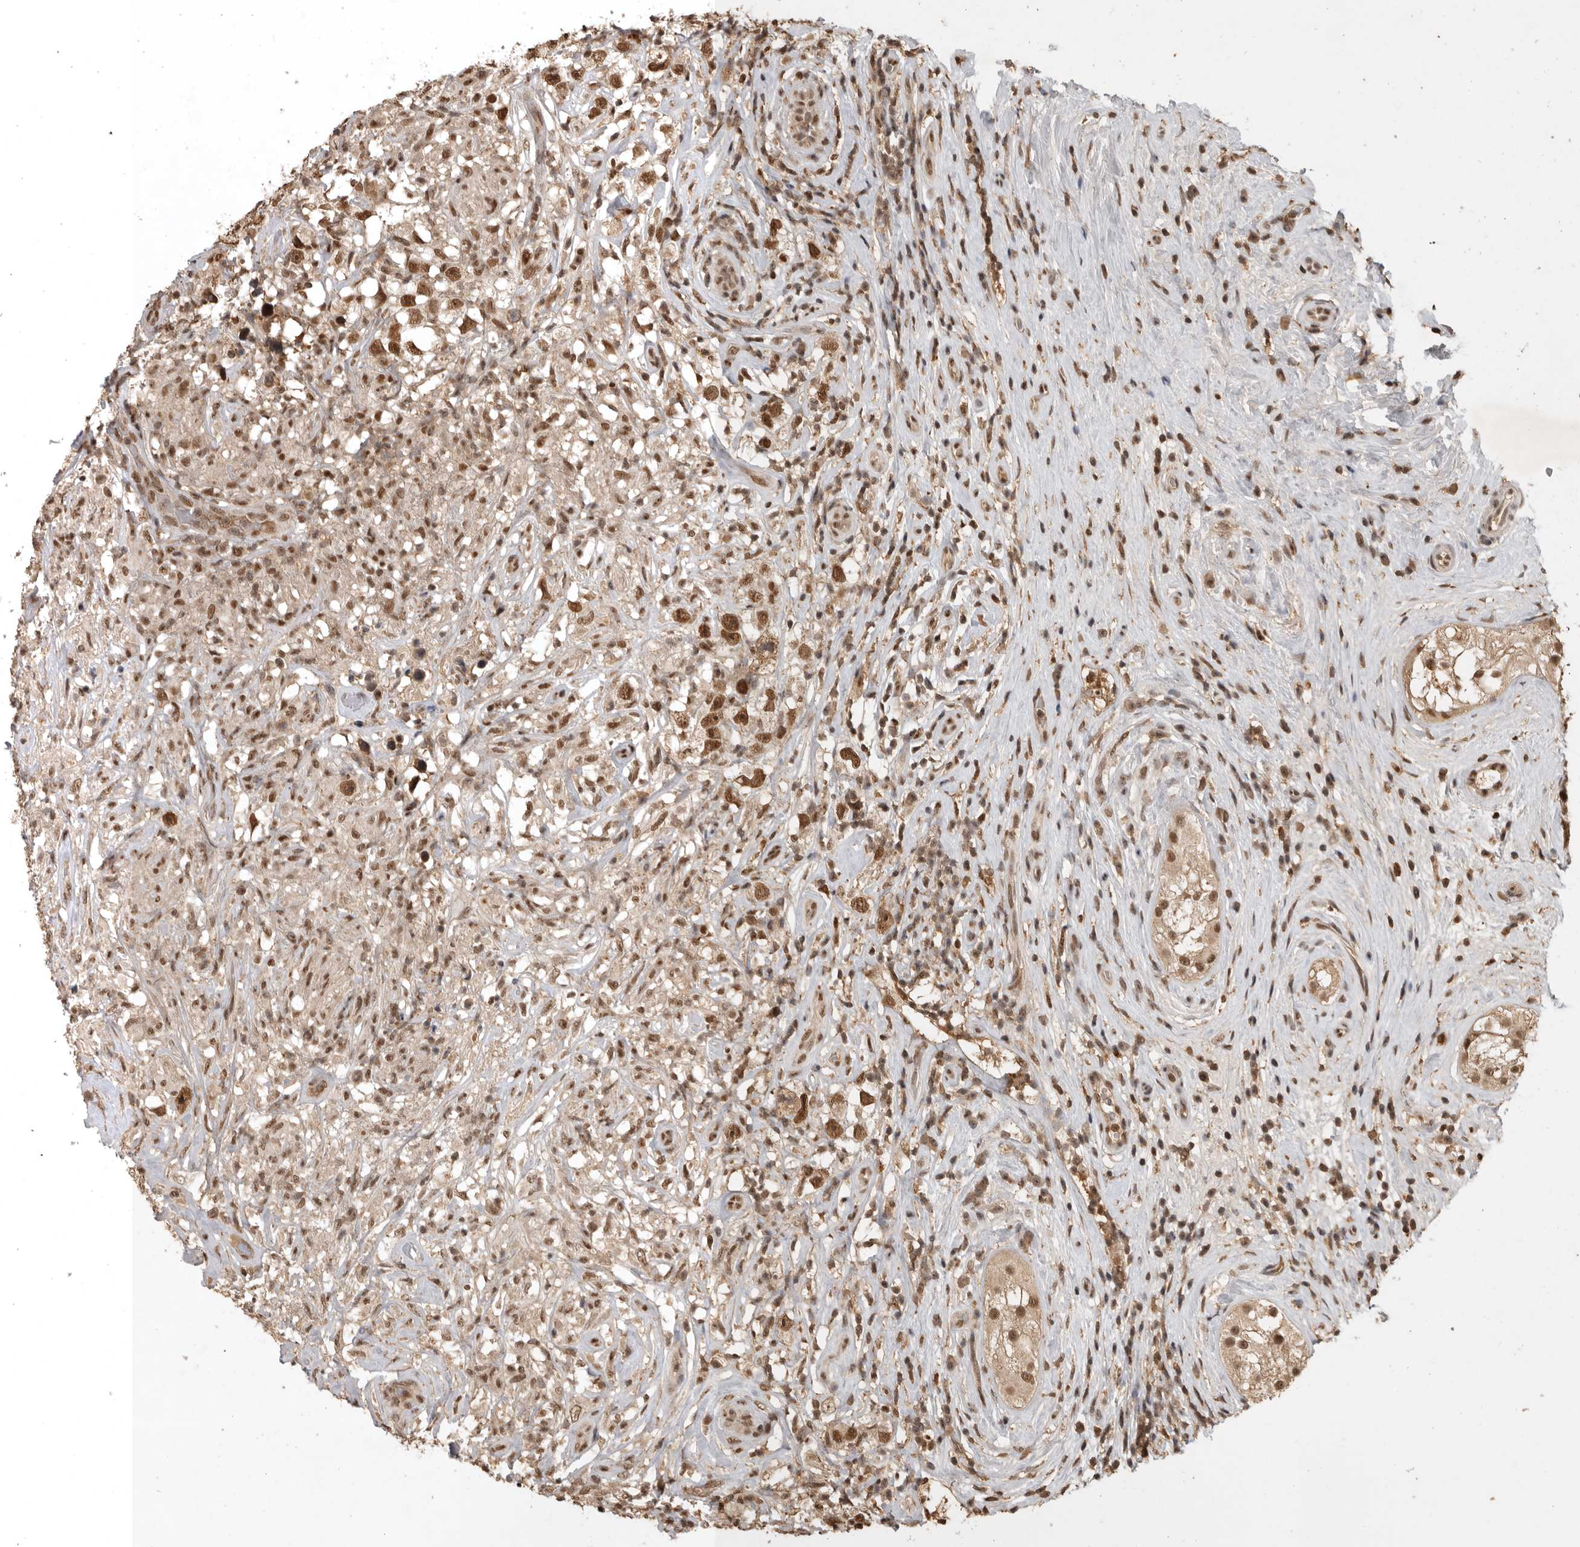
{"staining": {"intensity": "moderate", "quantity": ">75%", "location": "nuclear"}, "tissue": "testis cancer", "cell_type": "Tumor cells", "image_type": "cancer", "snomed": [{"axis": "morphology", "description": "Seminoma, NOS"}, {"axis": "topography", "description": "Testis"}], "caption": "High-magnification brightfield microscopy of testis seminoma stained with DAB (brown) and counterstained with hematoxylin (blue). tumor cells exhibit moderate nuclear positivity is appreciated in approximately>75% of cells. Immunohistochemistry stains the protein of interest in brown and the nuclei are stained blue.", "gene": "CBLL1", "patient": {"sex": "male", "age": 49}}